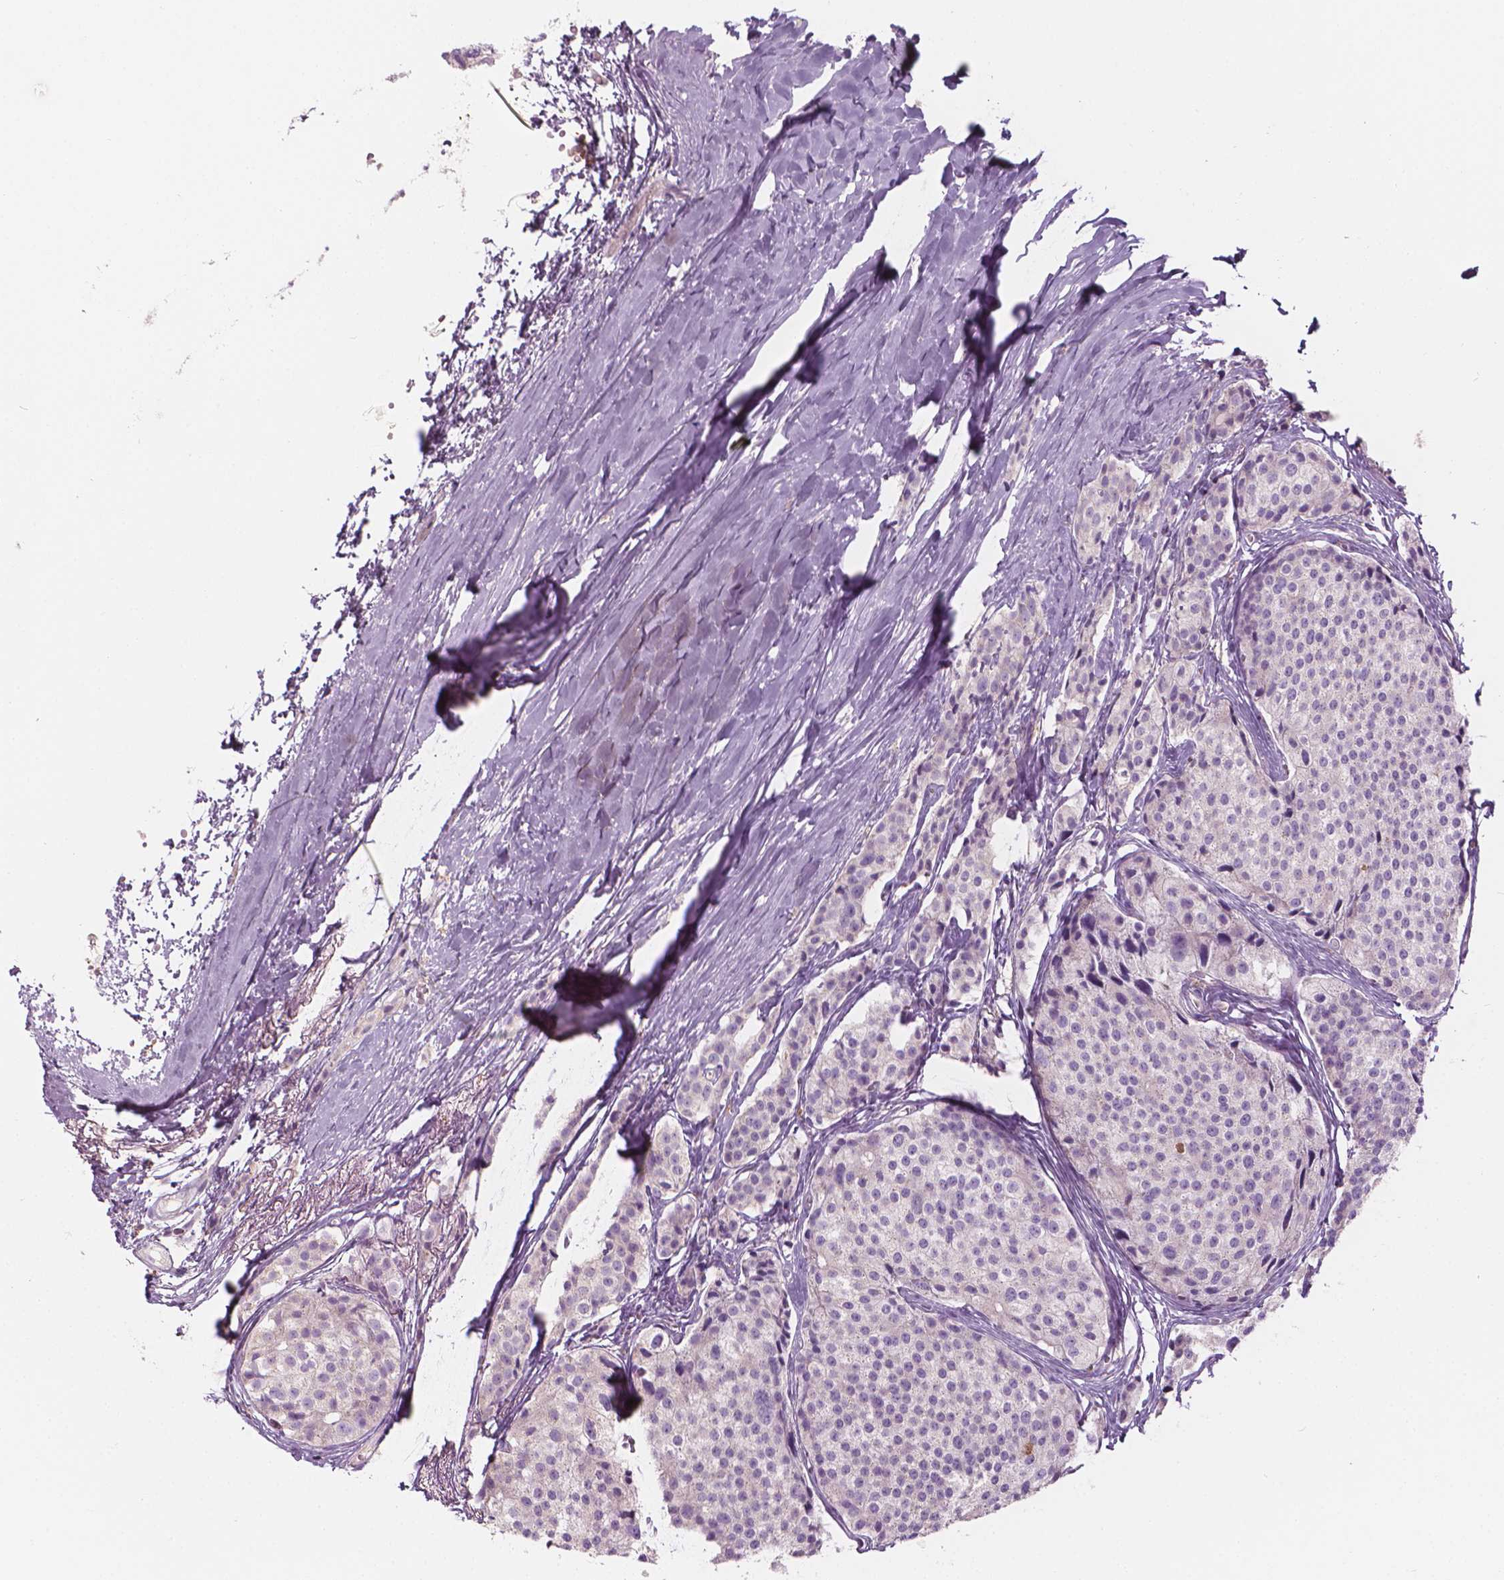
{"staining": {"intensity": "negative", "quantity": "none", "location": "none"}, "tissue": "carcinoid", "cell_type": "Tumor cells", "image_type": "cancer", "snomed": [{"axis": "morphology", "description": "Carcinoid, malignant, NOS"}, {"axis": "topography", "description": "Small intestine"}], "caption": "Immunohistochemistry of malignant carcinoid shows no positivity in tumor cells.", "gene": "SHMT1", "patient": {"sex": "female", "age": 65}}